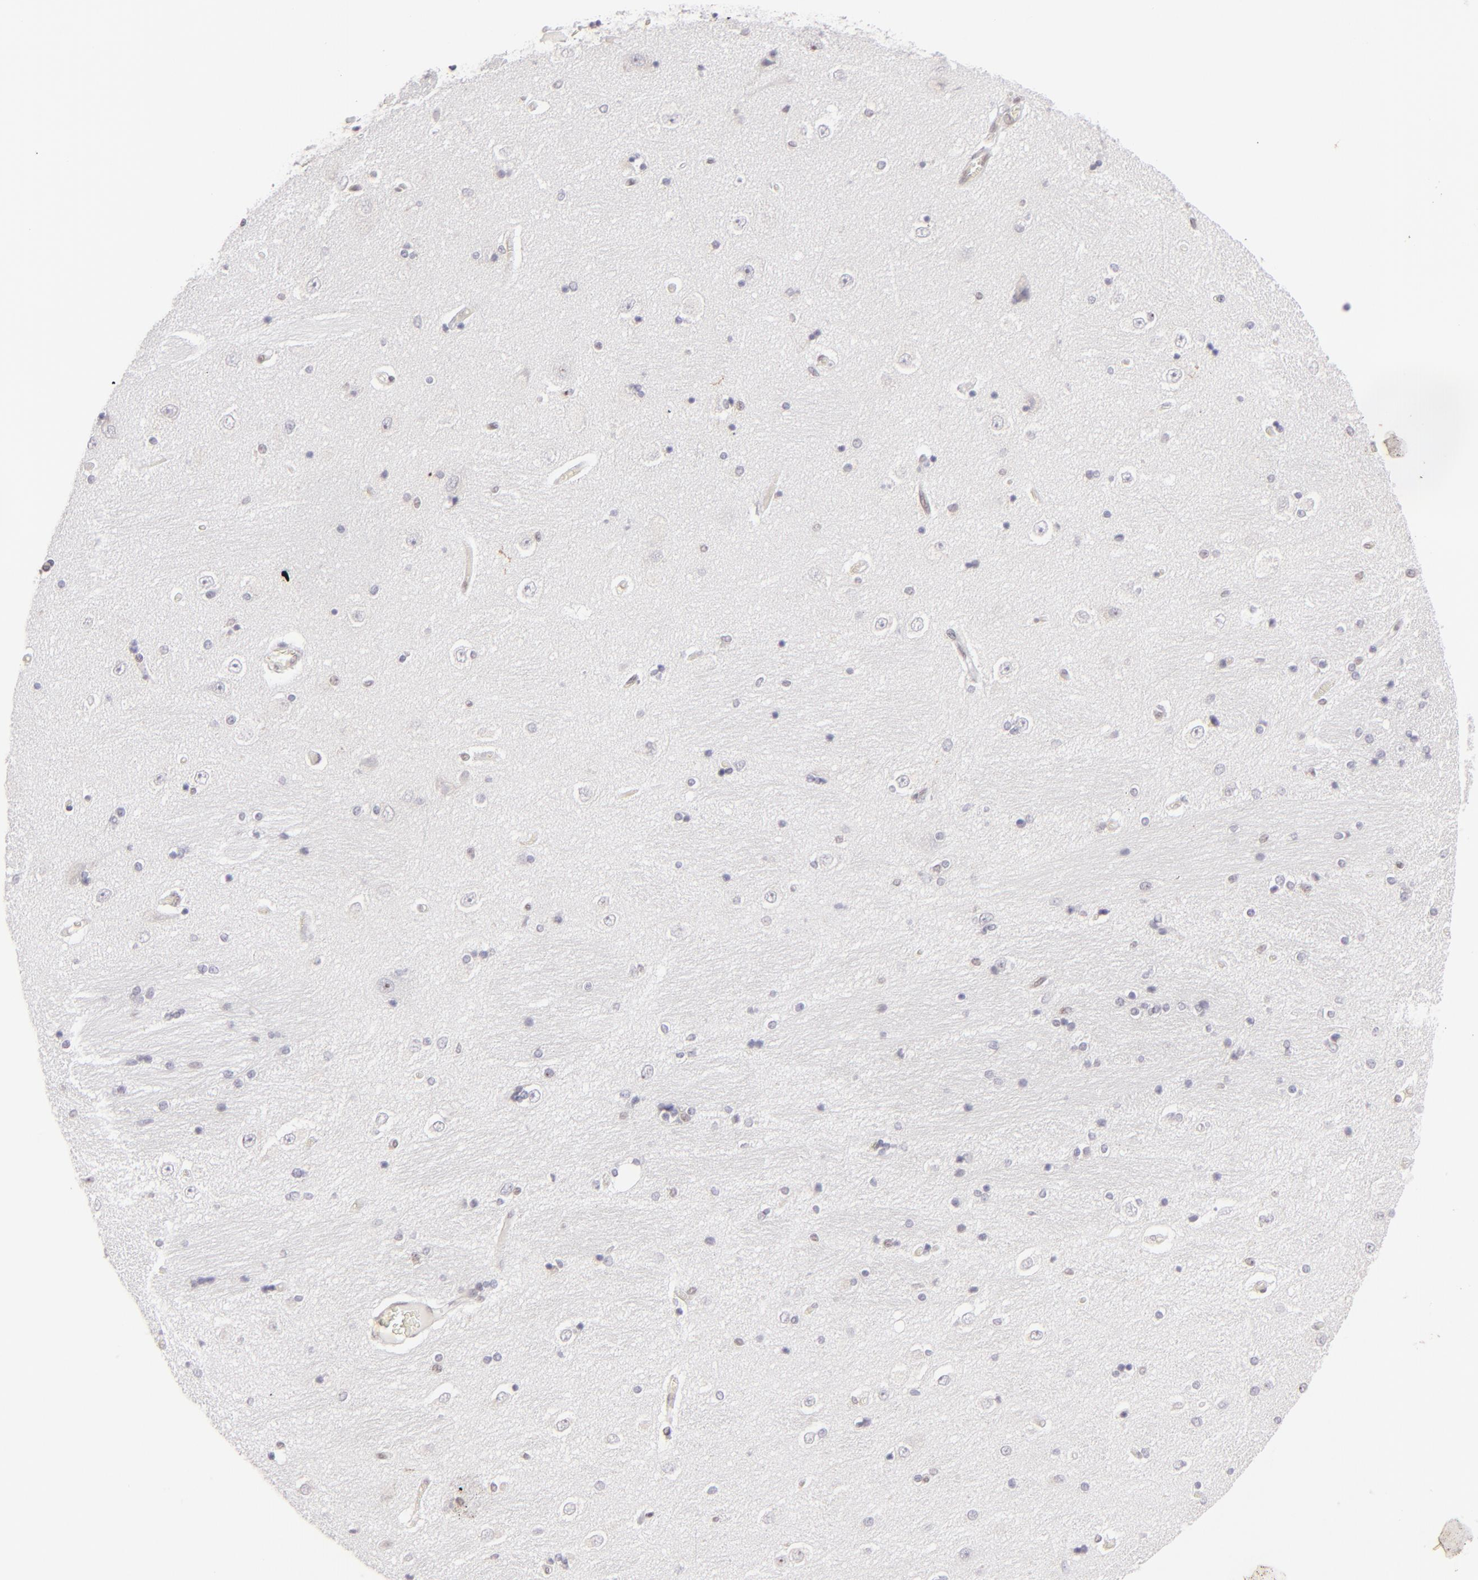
{"staining": {"intensity": "negative", "quantity": "none", "location": "none"}, "tissue": "hippocampus", "cell_type": "Glial cells", "image_type": "normal", "snomed": [{"axis": "morphology", "description": "Normal tissue, NOS"}, {"axis": "topography", "description": "Hippocampus"}], "caption": "Immunohistochemistry histopathology image of benign hippocampus: human hippocampus stained with DAB exhibits no significant protein staining in glial cells. (DAB IHC with hematoxylin counter stain).", "gene": "POU2F1", "patient": {"sex": "female", "age": 54}}